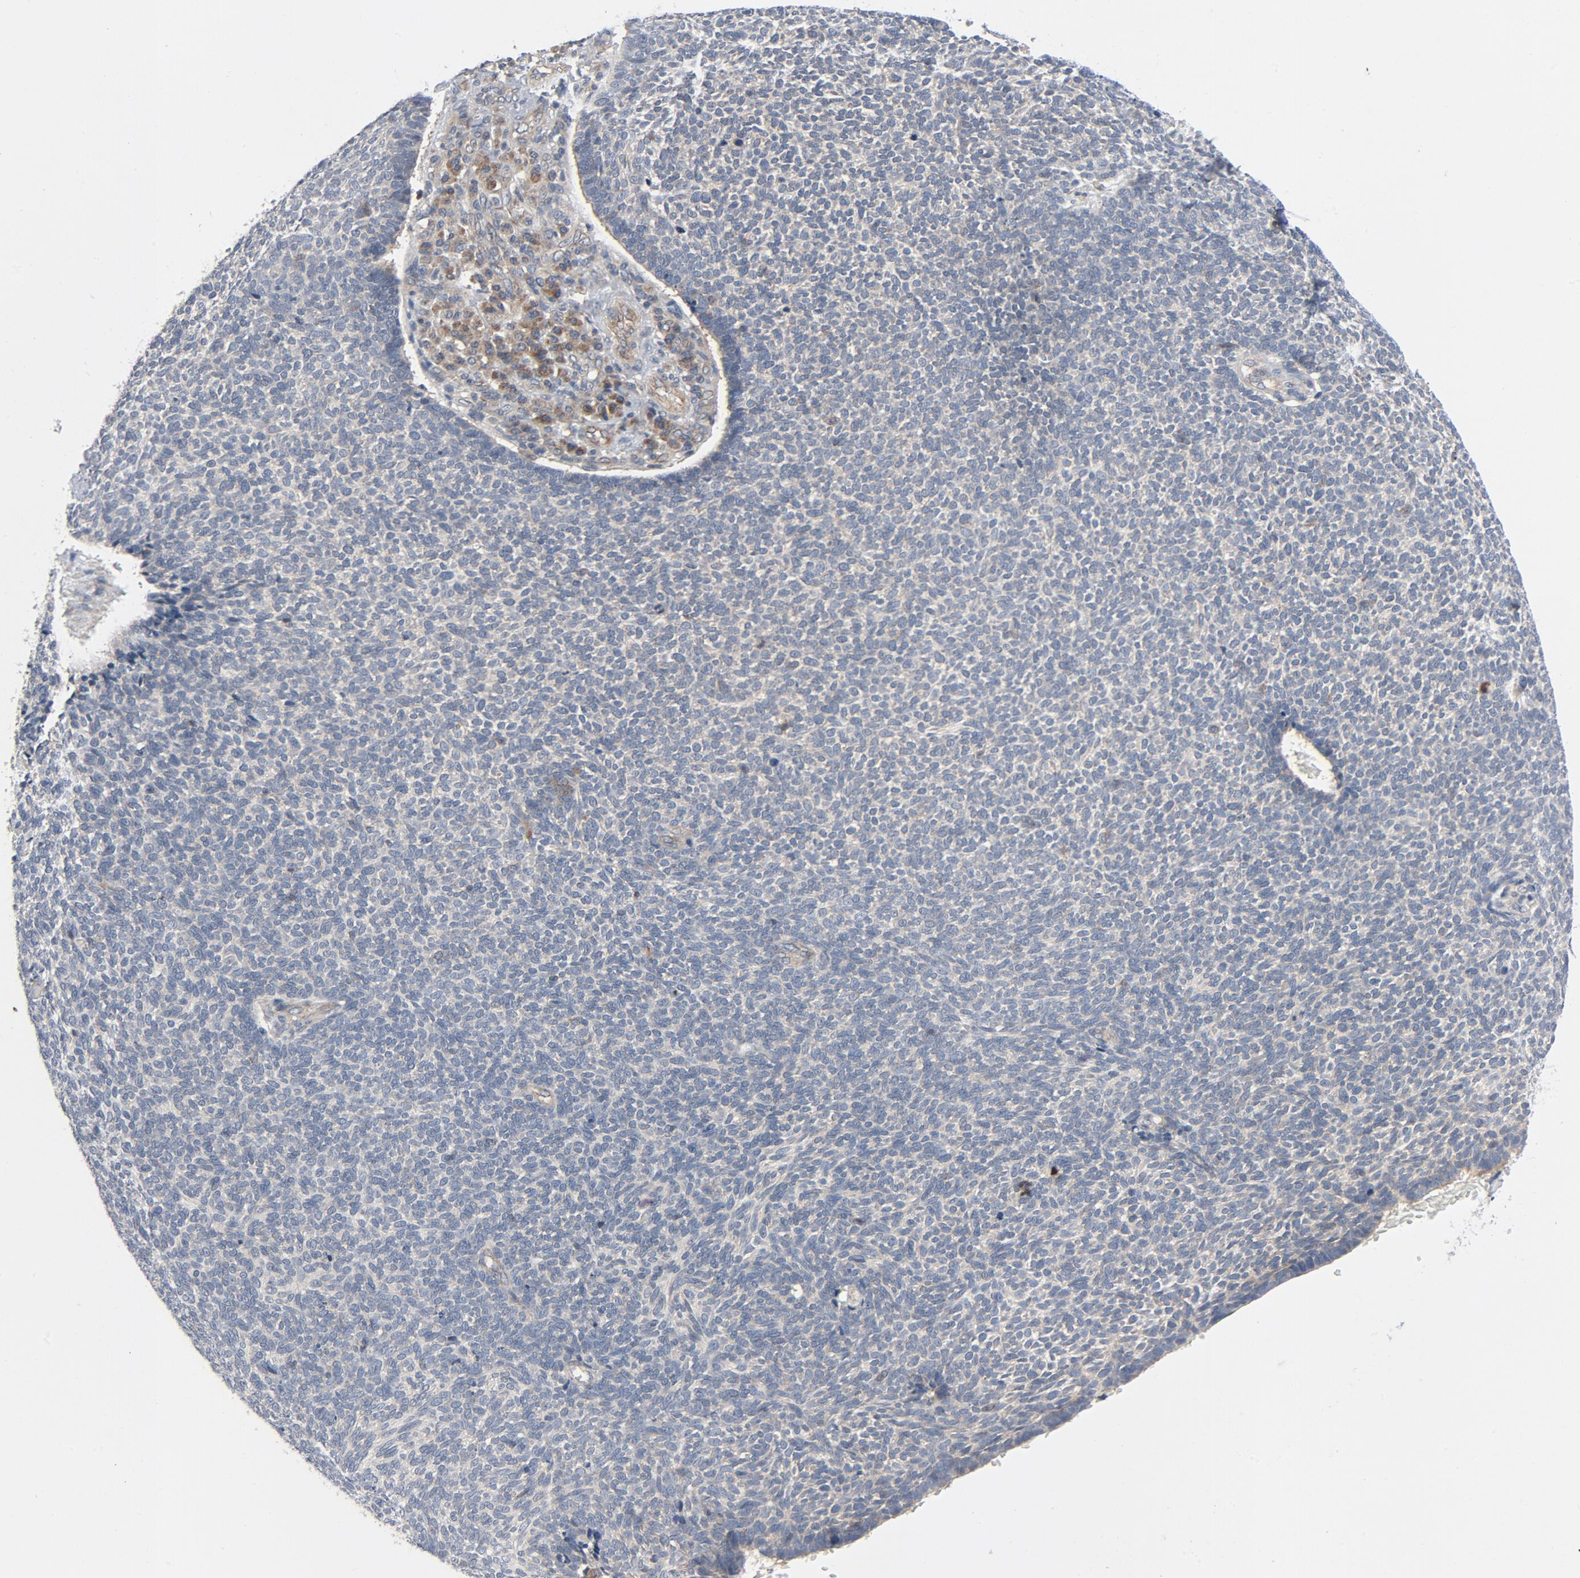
{"staining": {"intensity": "negative", "quantity": "none", "location": "none"}, "tissue": "skin cancer", "cell_type": "Tumor cells", "image_type": "cancer", "snomed": [{"axis": "morphology", "description": "Basal cell carcinoma"}, {"axis": "topography", "description": "Skin"}], "caption": "The image shows no significant expression in tumor cells of basal cell carcinoma (skin). (Immunohistochemistry, brightfield microscopy, high magnification).", "gene": "TSG101", "patient": {"sex": "male", "age": 87}}